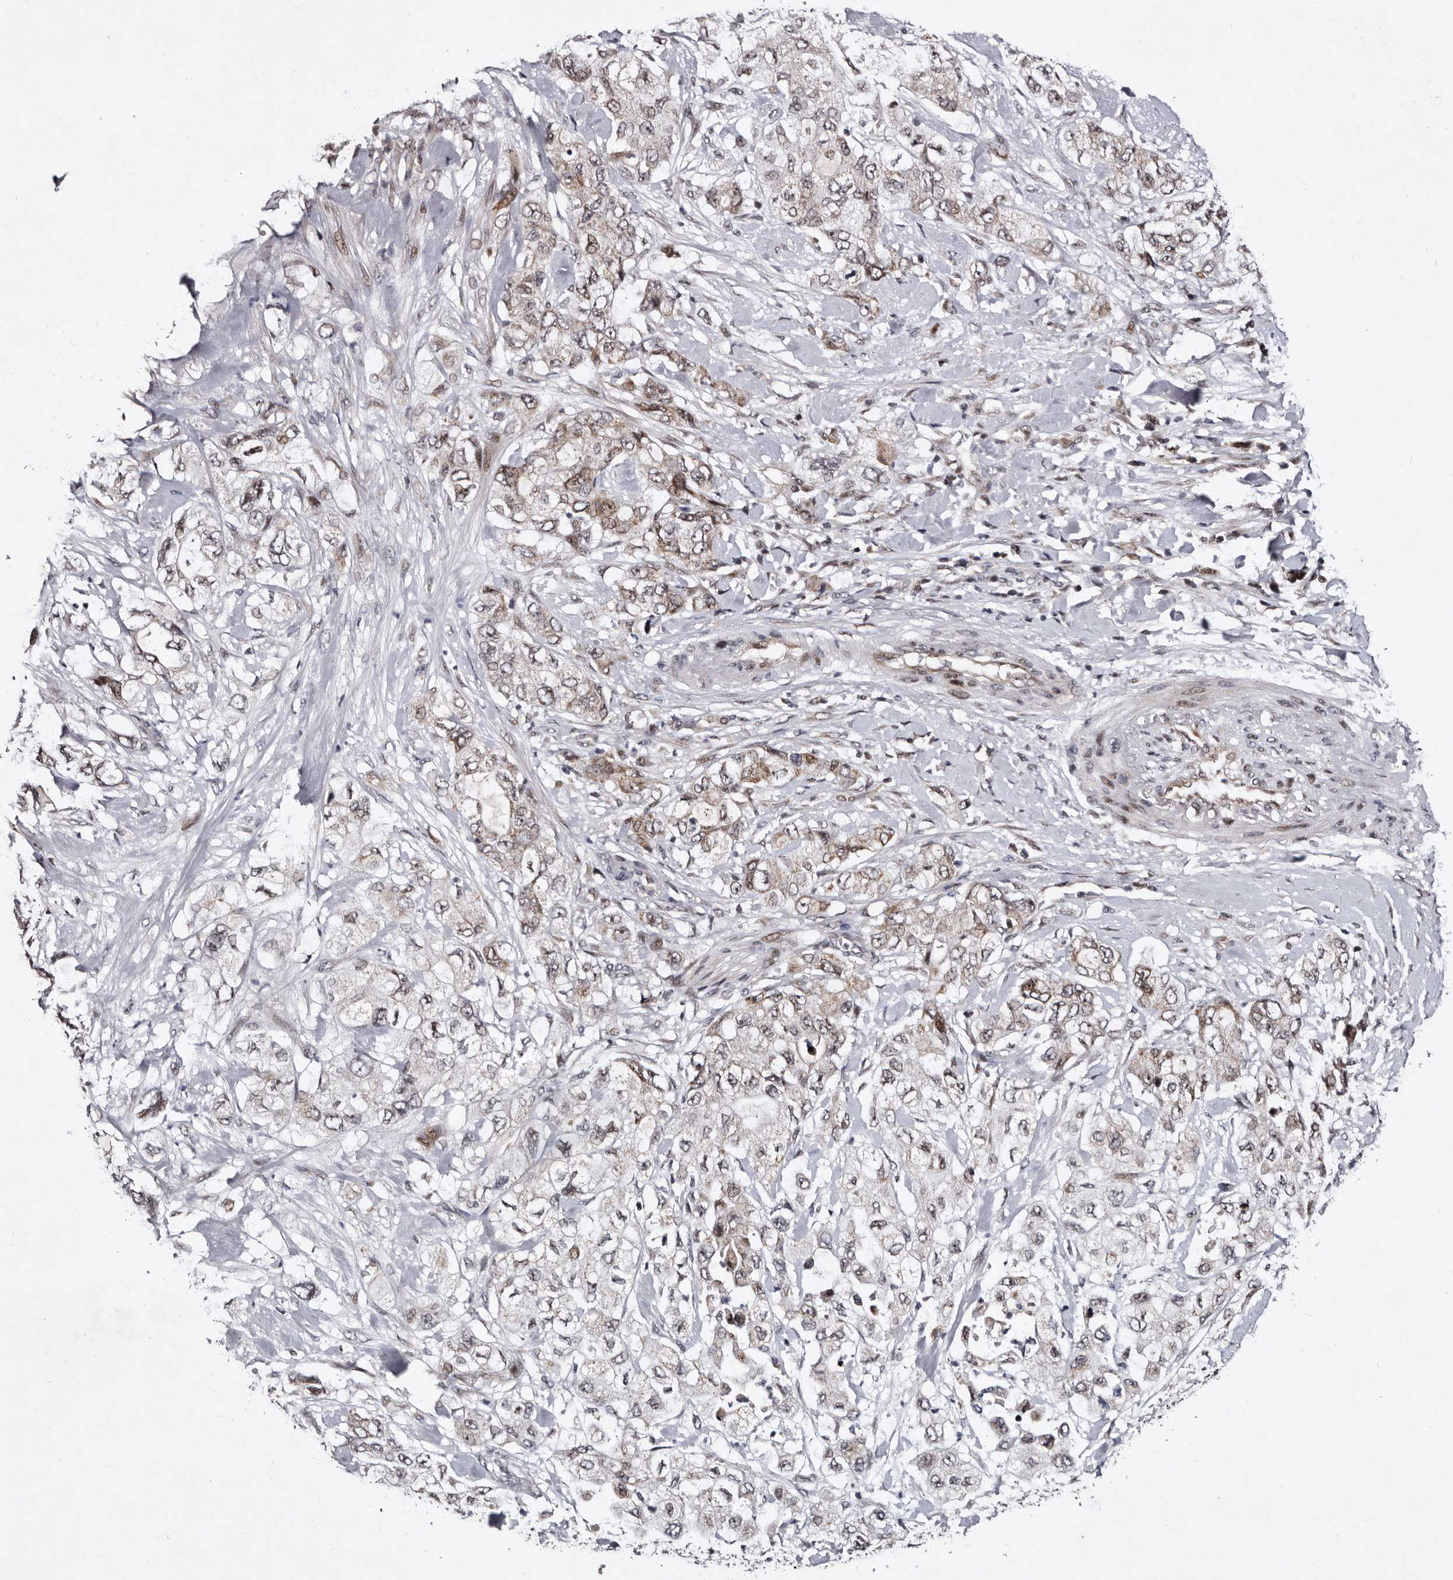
{"staining": {"intensity": "weak", "quantity": "25%-75%", "location": "cytoplasmic/membranous"}, "tissue": "pancreatic cancer", "cell_type": "Tumor cells", "image_type": "cancer", "snomed": [{"axis": "morphology", "description": "Adenocarcinoma, NOS"}, {"axis": "topography", "description": "Pancreas"}], "caption": "Protein analysis of adenocarcinoma (pancreatic) tissue demonstrates weak cytoplasmic/membranous staining in about 25%-75% of tumor cells.", "gene": "TNKS", "patient": {"sex": "female", "age": 73}}